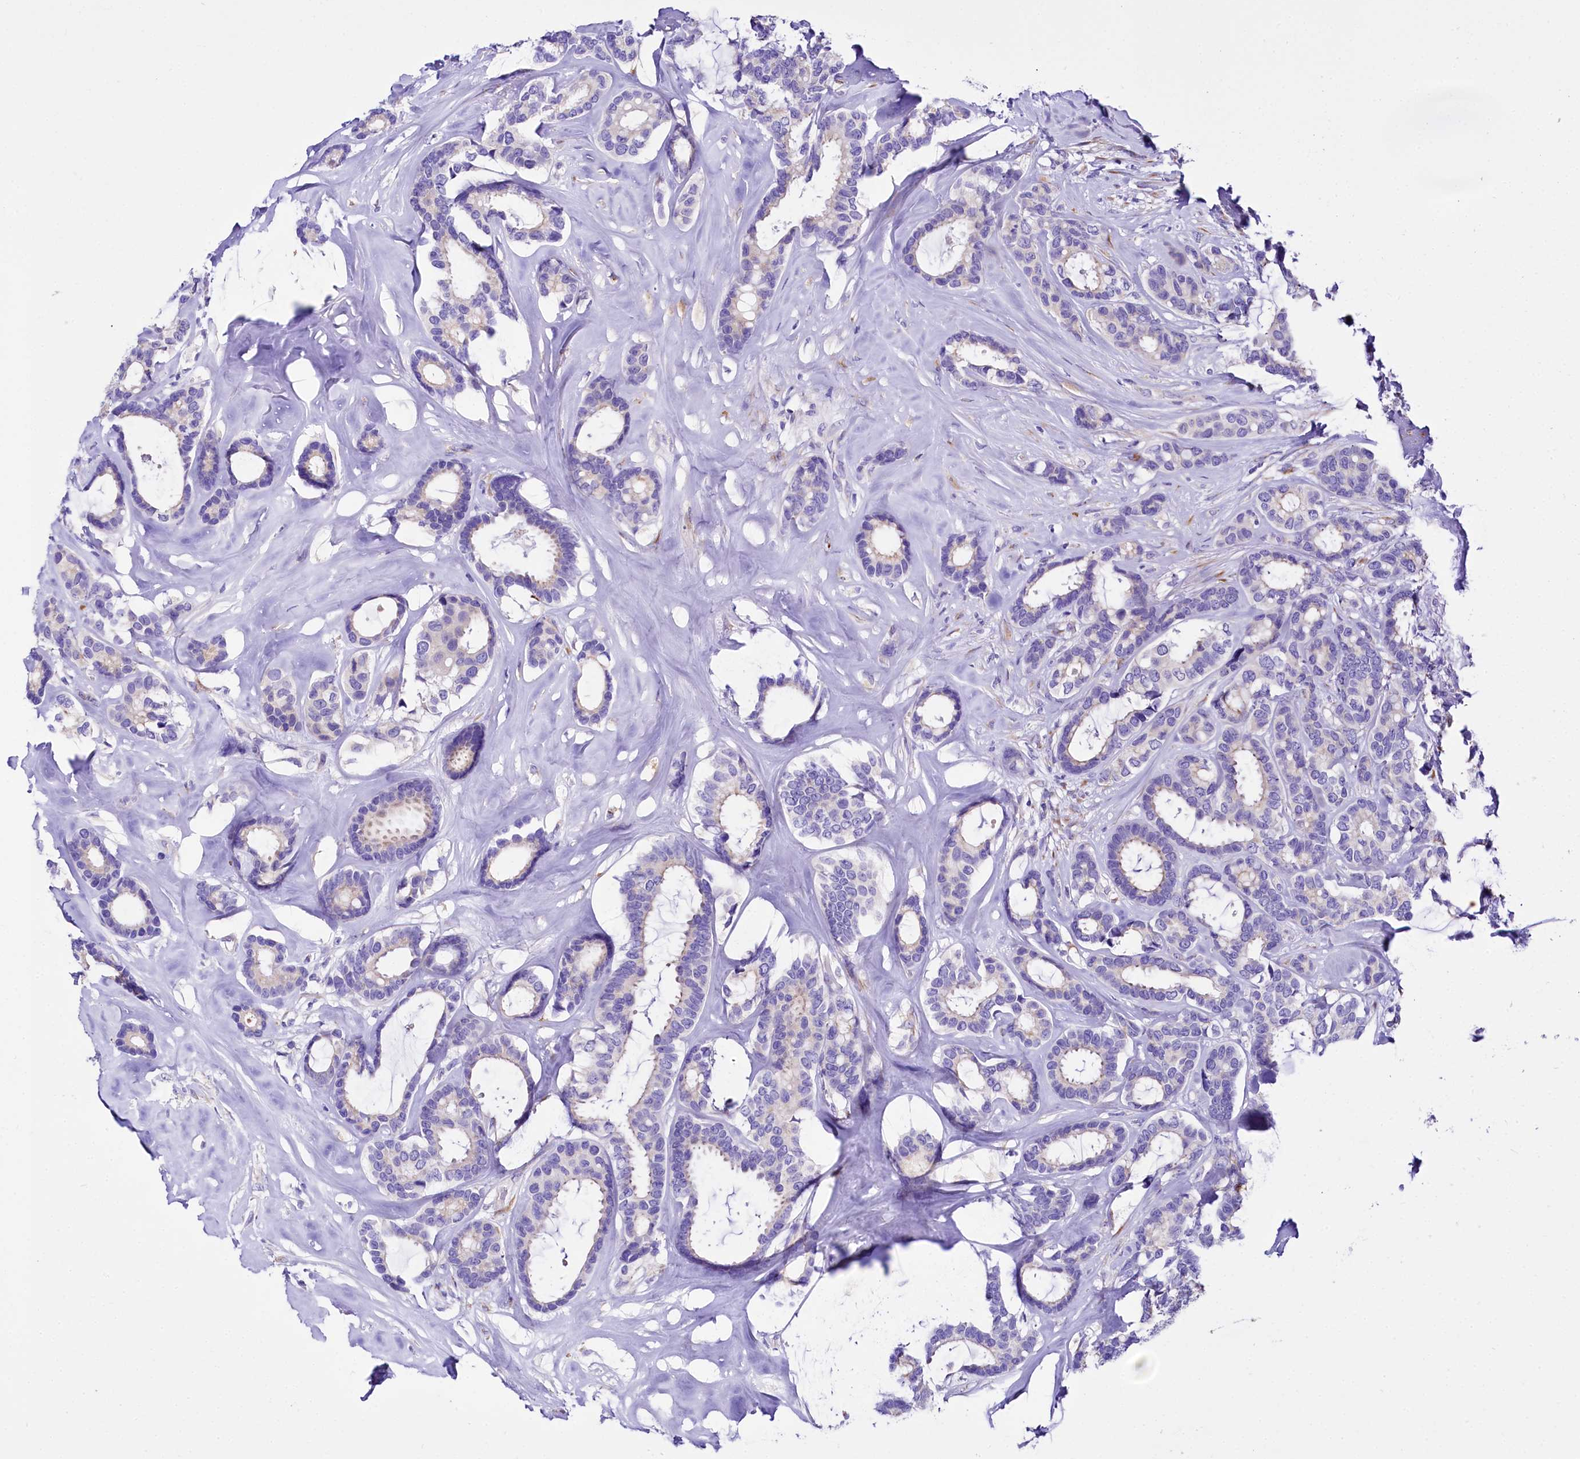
{"staining": {"intensity": "negative", "quantity": "none", "location": "none"}, "tissue": "breast cancer", "cell_type": "Tumor cells", "image_type": "cancer", "snomed": [{"axis": "morphology", "description": "Duct carcinoma"}, {"axis": "topography", "description": "Breast"}], "caption": "High power microscopy image of an immunohistochemistry (IHC) histopathology image of invasive ductal carcinoma (breast), revealing no significant staining in tumor cells.", "gene": "A2ML1", "patient": {"sex": "female", "age": 87}}